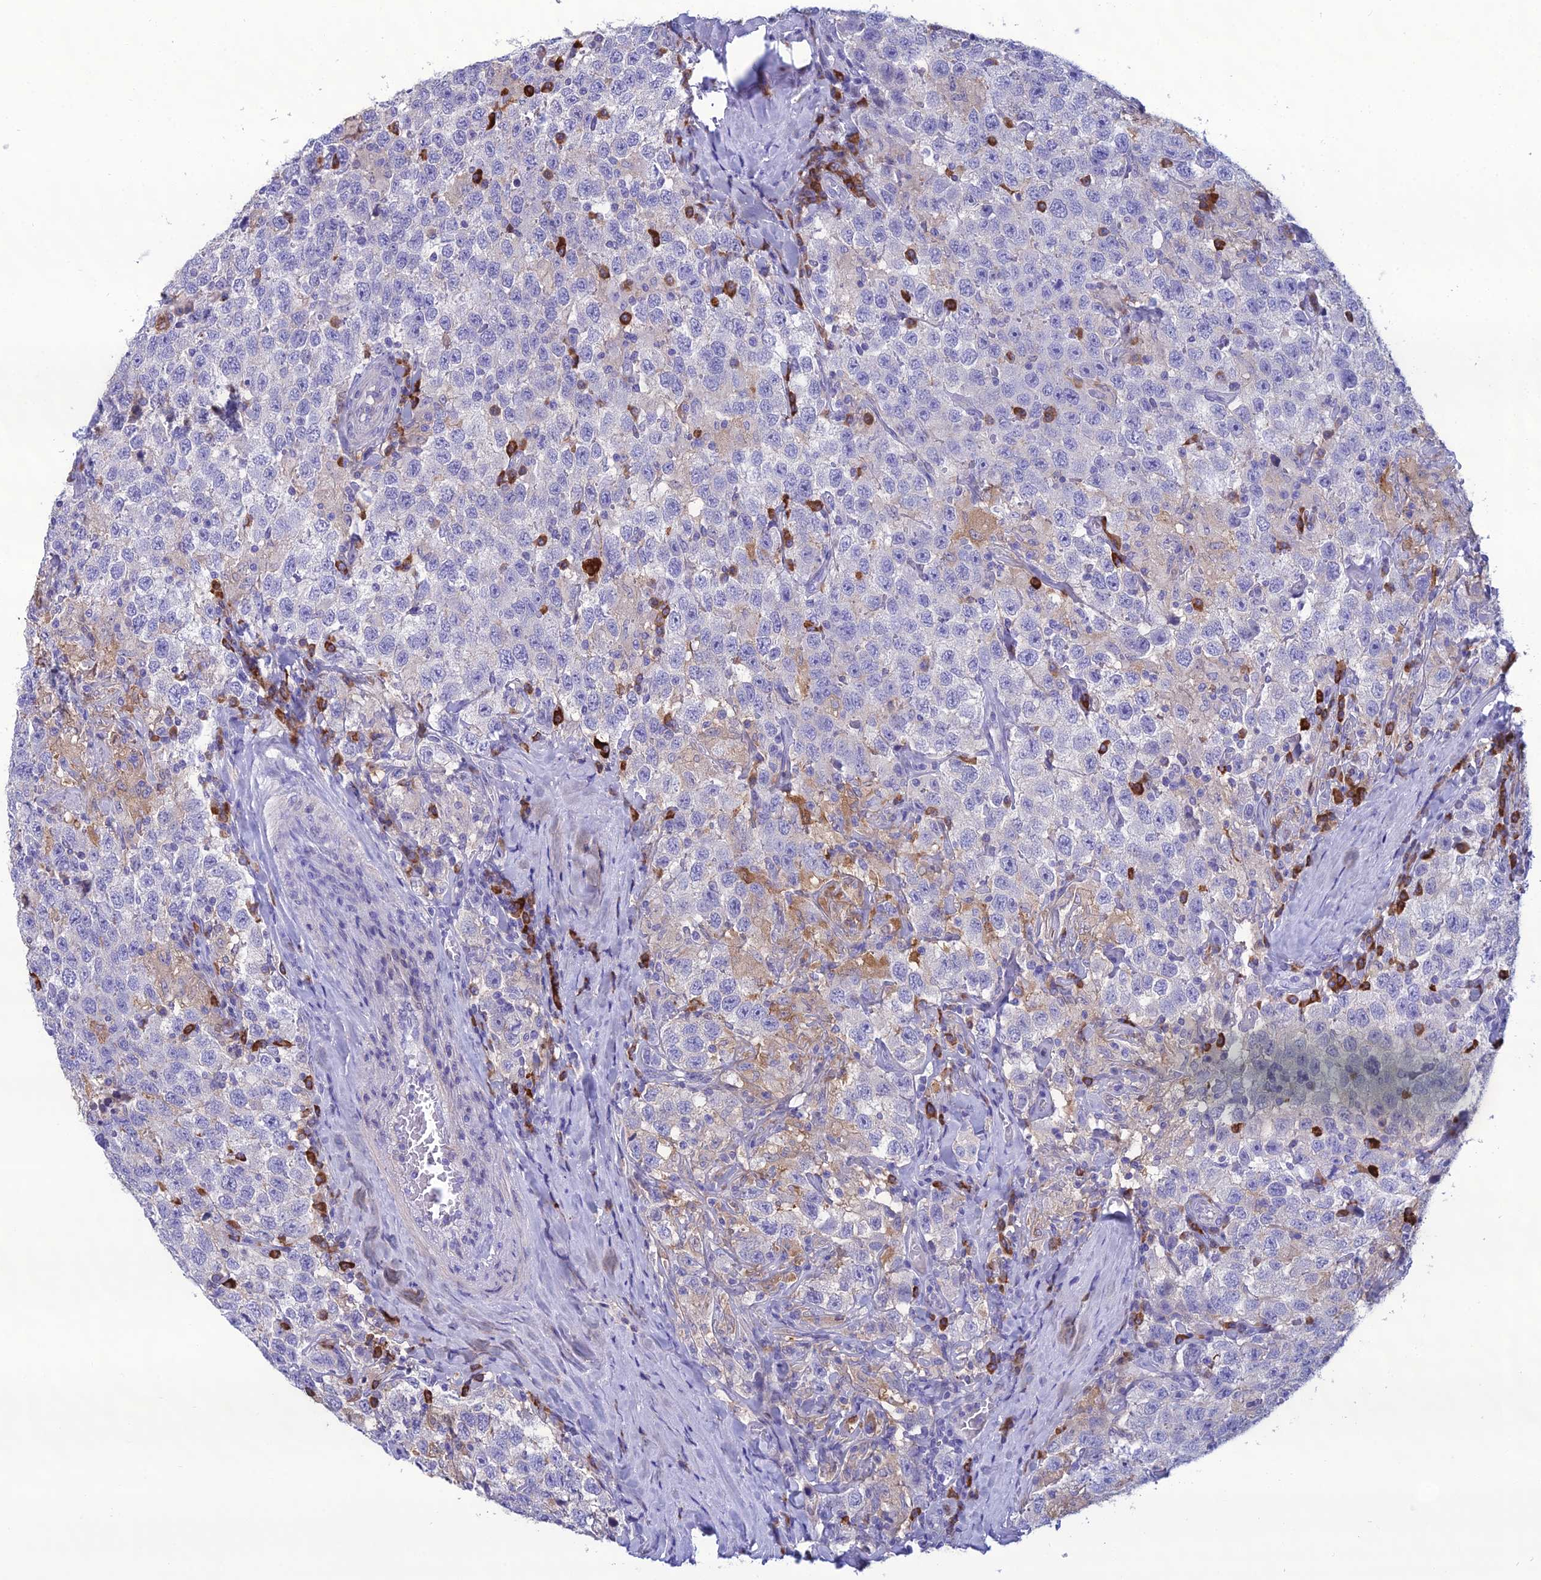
{"staining": {"intensity": "negative", "quantity": "none", "location": "none"}, "tissue": "testis cancer", "cell_type": "Tumor cells", "image_type": "cancer", "snomed": [{"axis": "morphology", "description": "Seminoma, NOS"}, {"axis": "topography", "description": "Testis"}], "caption": "DAB immunohistochemical staining of testis cancer exhibits no significant positivity in tumor cells.", "gene": "CRB2", "patient": {"sex": "male", "age": 41}}